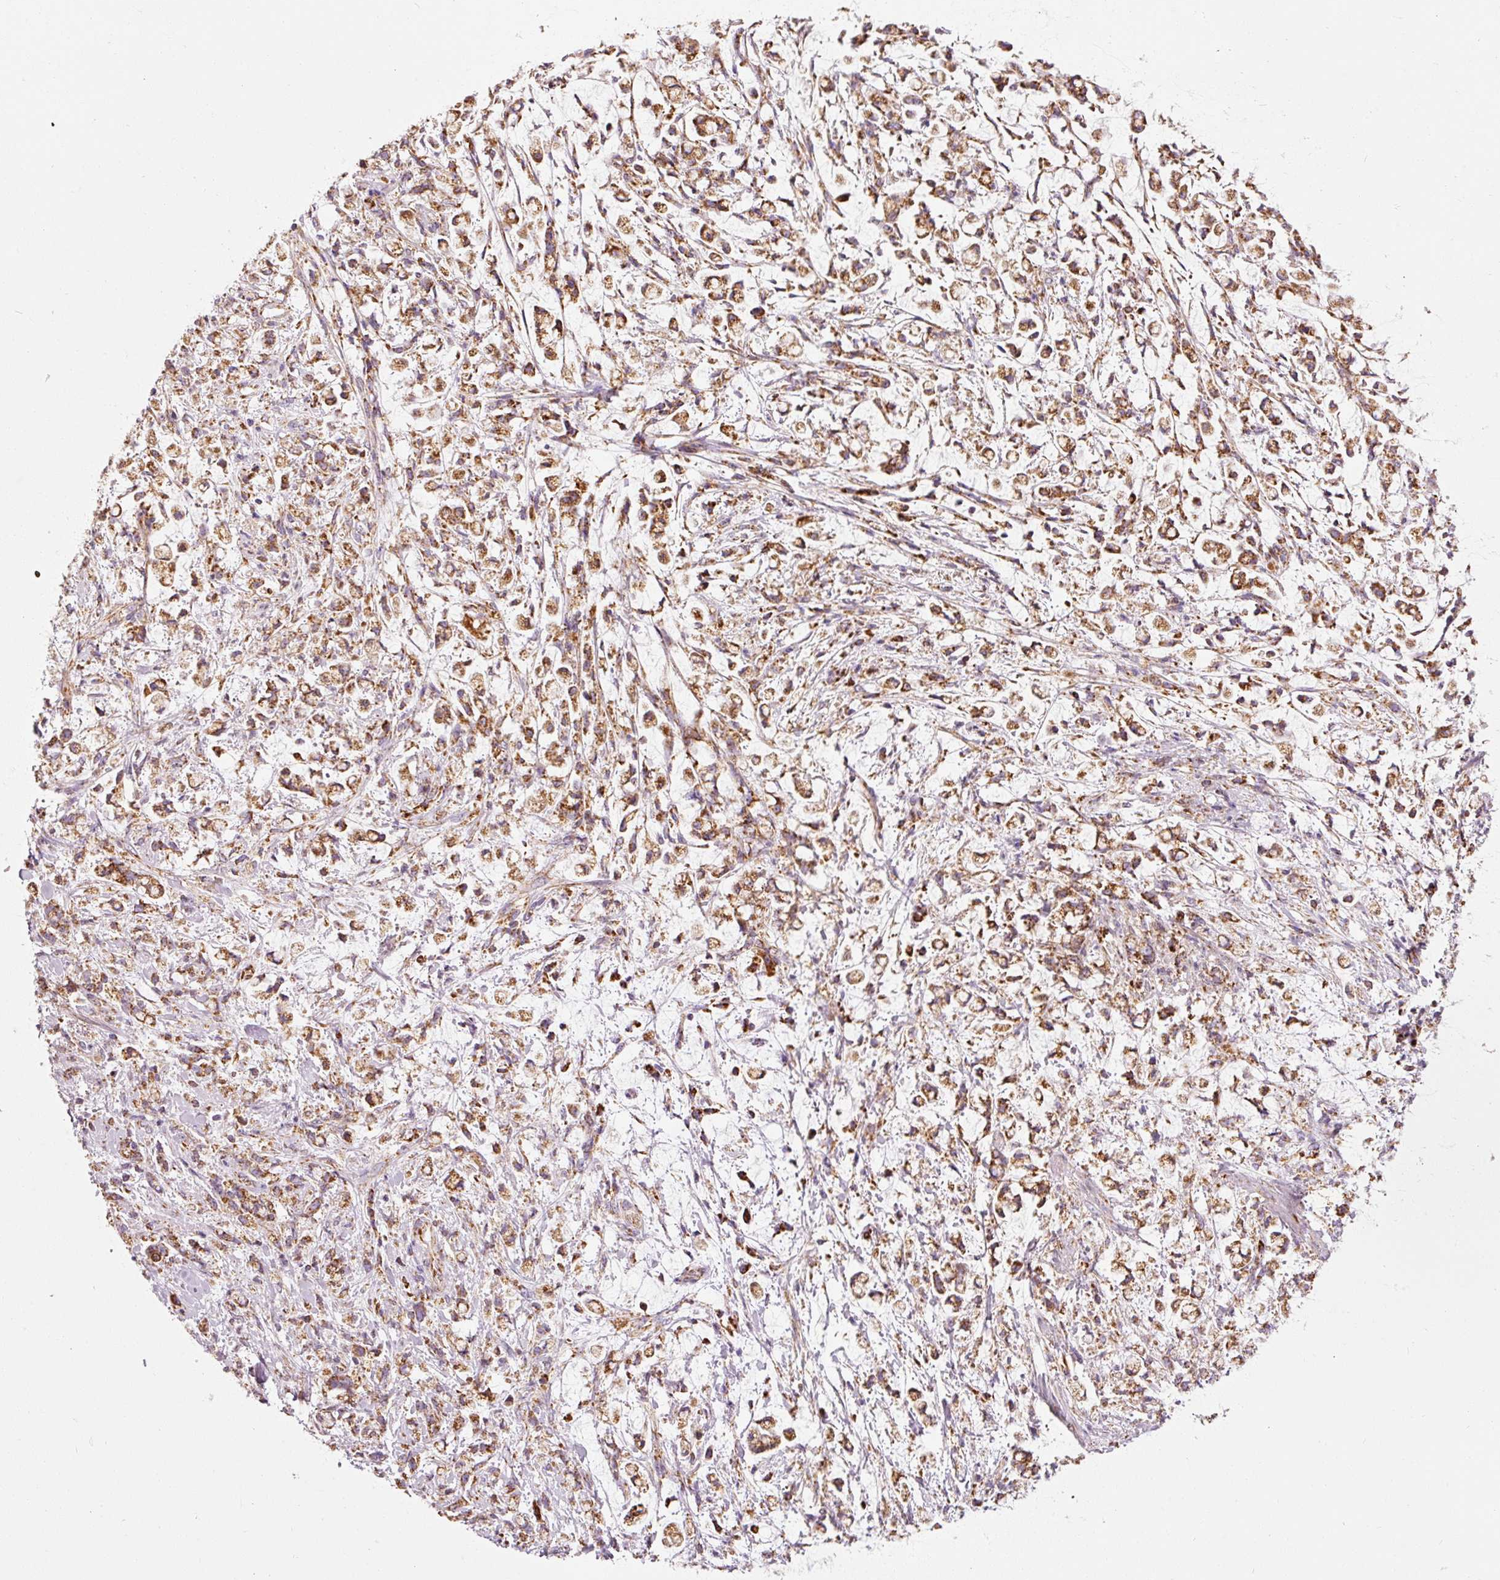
{"staining": {"intensity": "moderate", "quantity": ">75%", "location": "cytoplasmic/membranous"}, "tissue": "stomach cancer", "cell_type": "Tumor cells", "image_type": "cancer", "snomed": [{"axis": "morphology", "description": "Adenocarcinoma, NOS"}, {"axis": "topography", "description": "Stomach"}], "caption": "A histopathology image of human stomach cancer stained for a protein reveals moderate cytoplasmic/membranous brown staining in tumor cells. Immunohistochemistry stains the protein of interest in brown and the nuclei are stained blue.", "gene": "NDUFB4", "patient": {"sex": "female", "age": 60}}